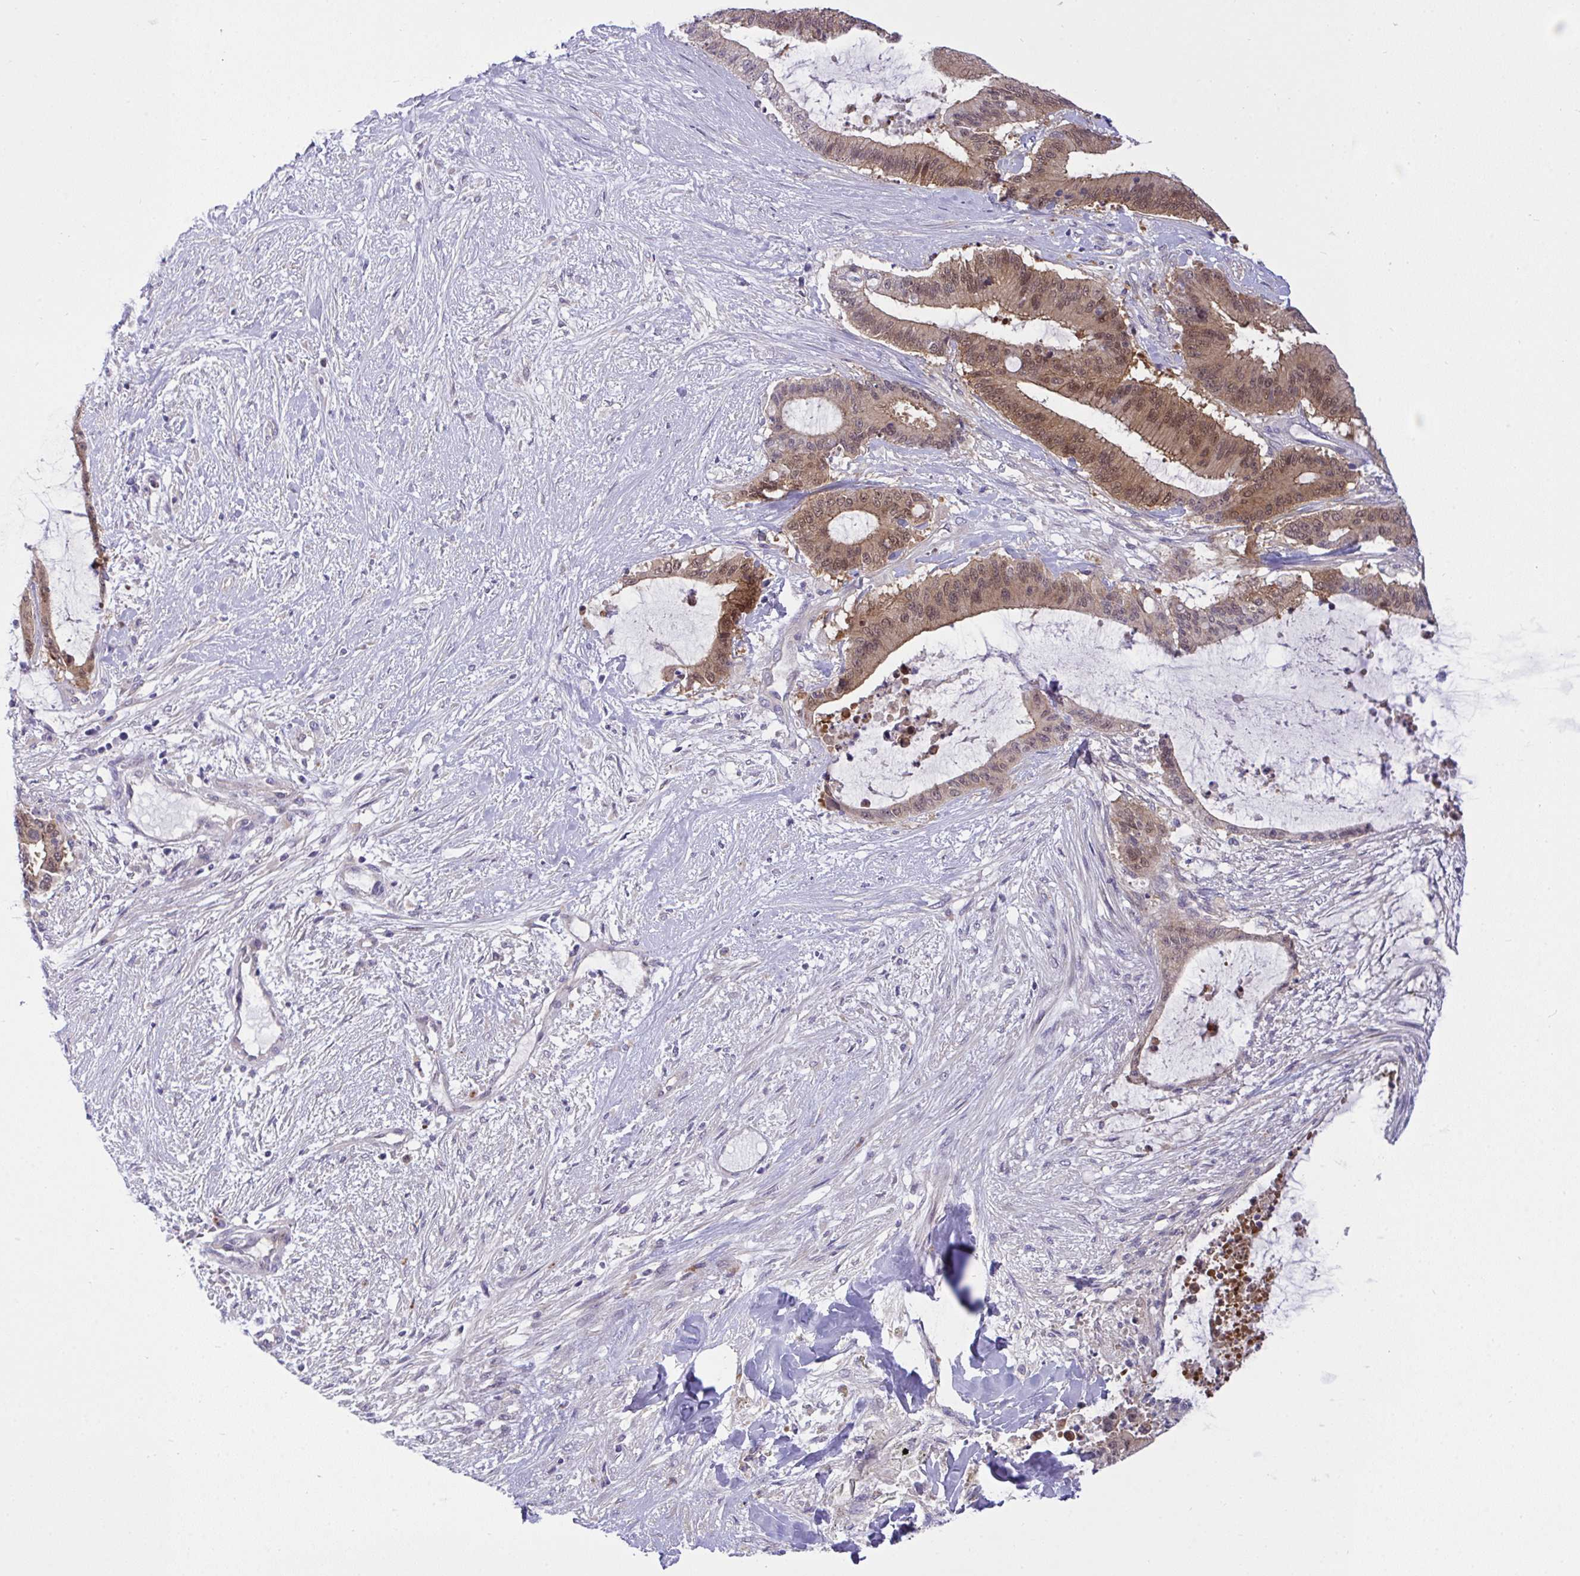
{"staining": {"intensity": "moderate", "quantity": "25%-75%", "location": "cytoplasmic/membranous,nuclear"}, "tissue": "liver cancer", "cell_type": "Tumor cells", "image_type": "cancer", "snomed": [{"axis": "morphology", "description": "Normal tissue, NOS"}, {"axis": "morphology", "description": "Cholangiocarcinoma"}, {"axis": "topography", "description": "Liver"}, {"axis": "topography", "description": "Peripheral nerve tissue"}], "caption": "A medium amount of moderate cytoplasmic/membranous and nuclear positivity is identified in approximately 25%-75% of tumor cells in liver cholangiocarcinoma tissue.", "gene": "HOXD12", "patient": {"sex": "female", "age": 73}}